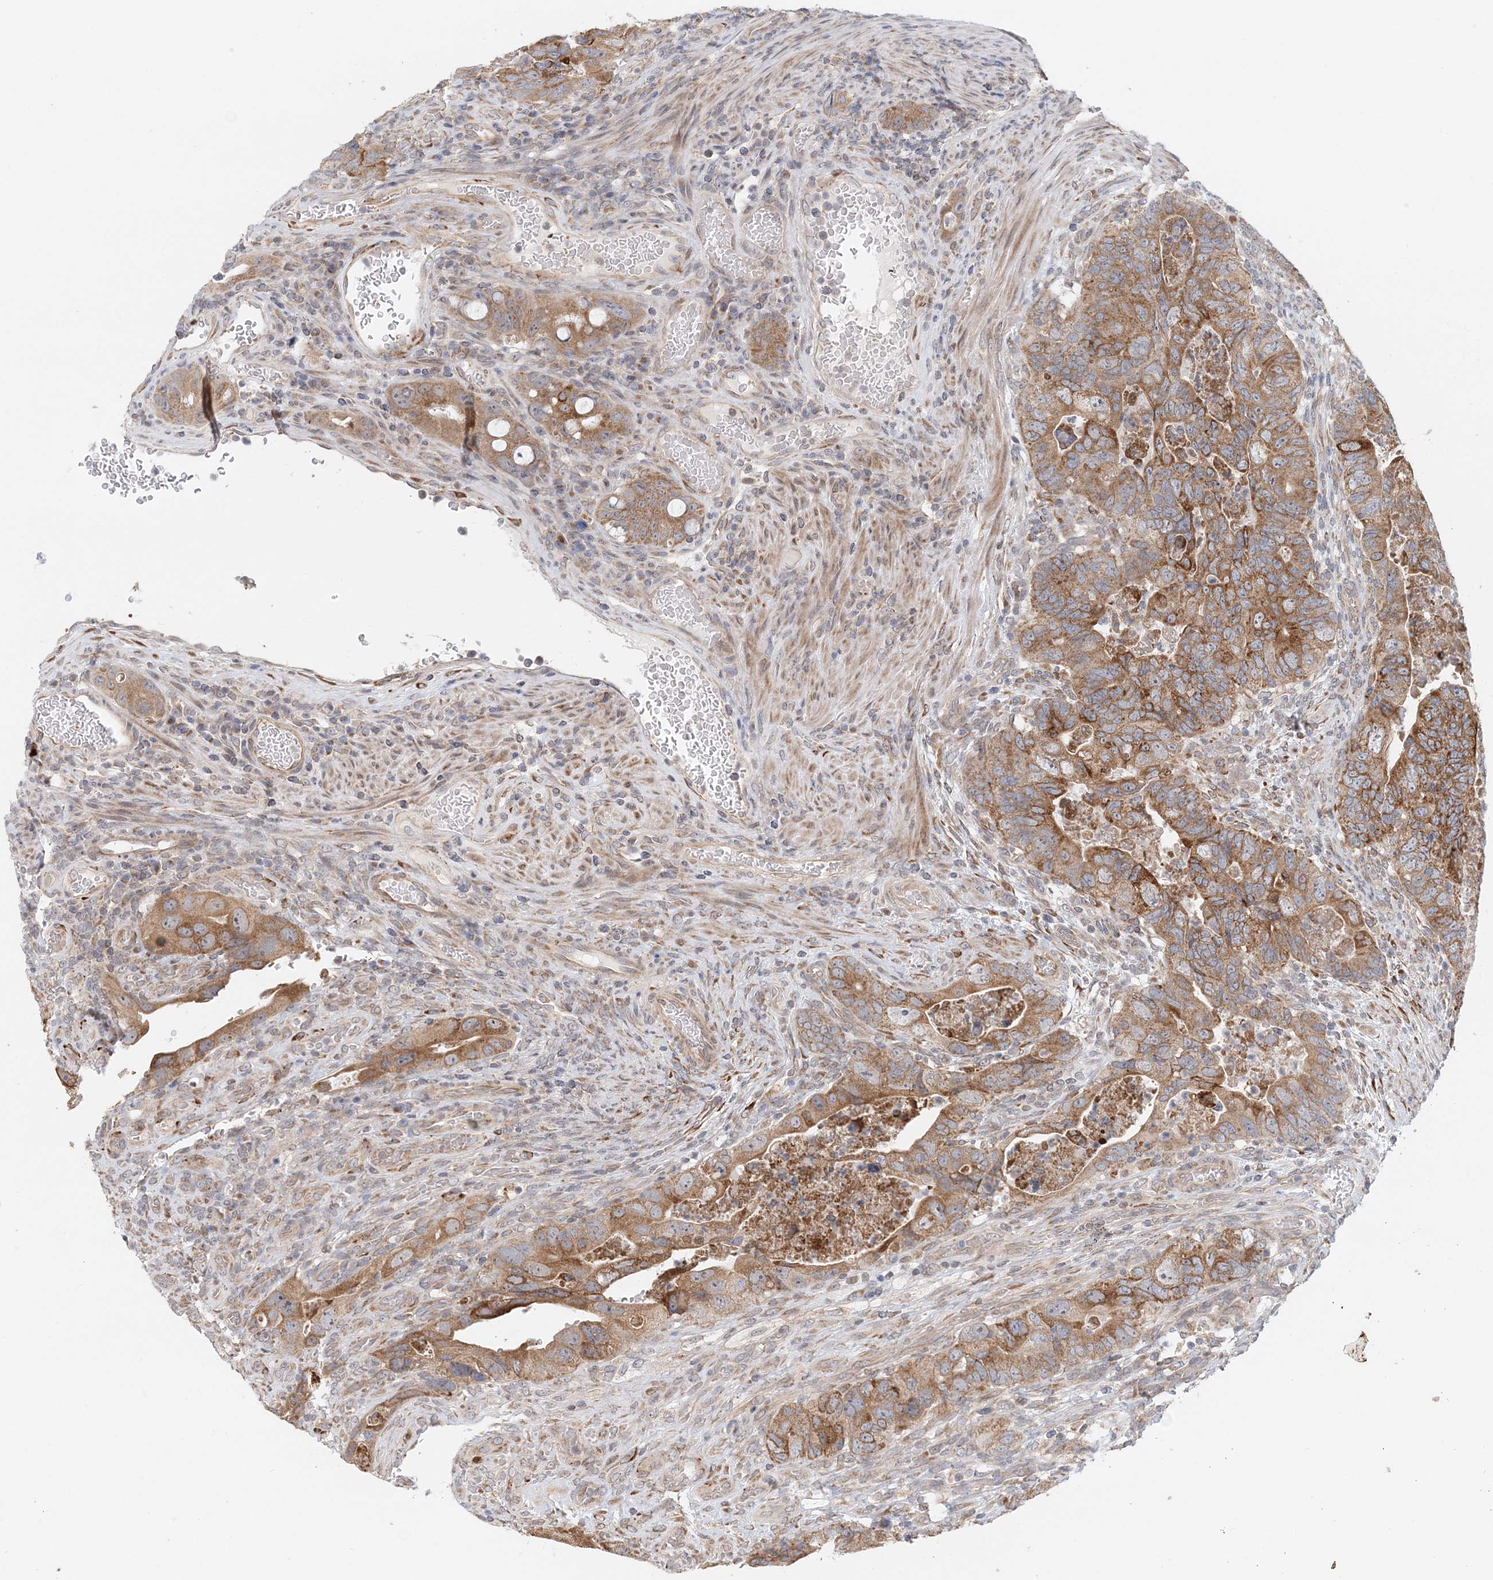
{"staining": {"intensity": "moderate", "quantity": ">75%", "location": "cytoplasmic/membranous"}, "tissue": "colorectal cancer", "cell_type": "Tumor cells", "image_type": "cancer", "snomed": [{"axis": "morphology", "description": "Adenocarcinoma, NOS"}, {"axis": "topography", "description": "Rectum"}], "caption": "Protein analysis of adenocarcinoma (colorectal) tissue displays moderate cytoplasmic/membranous expression in approximately >75% of tumor cells.", "gene": "PCYOX1L", "patient": {"sex": "male", "age": 63}}